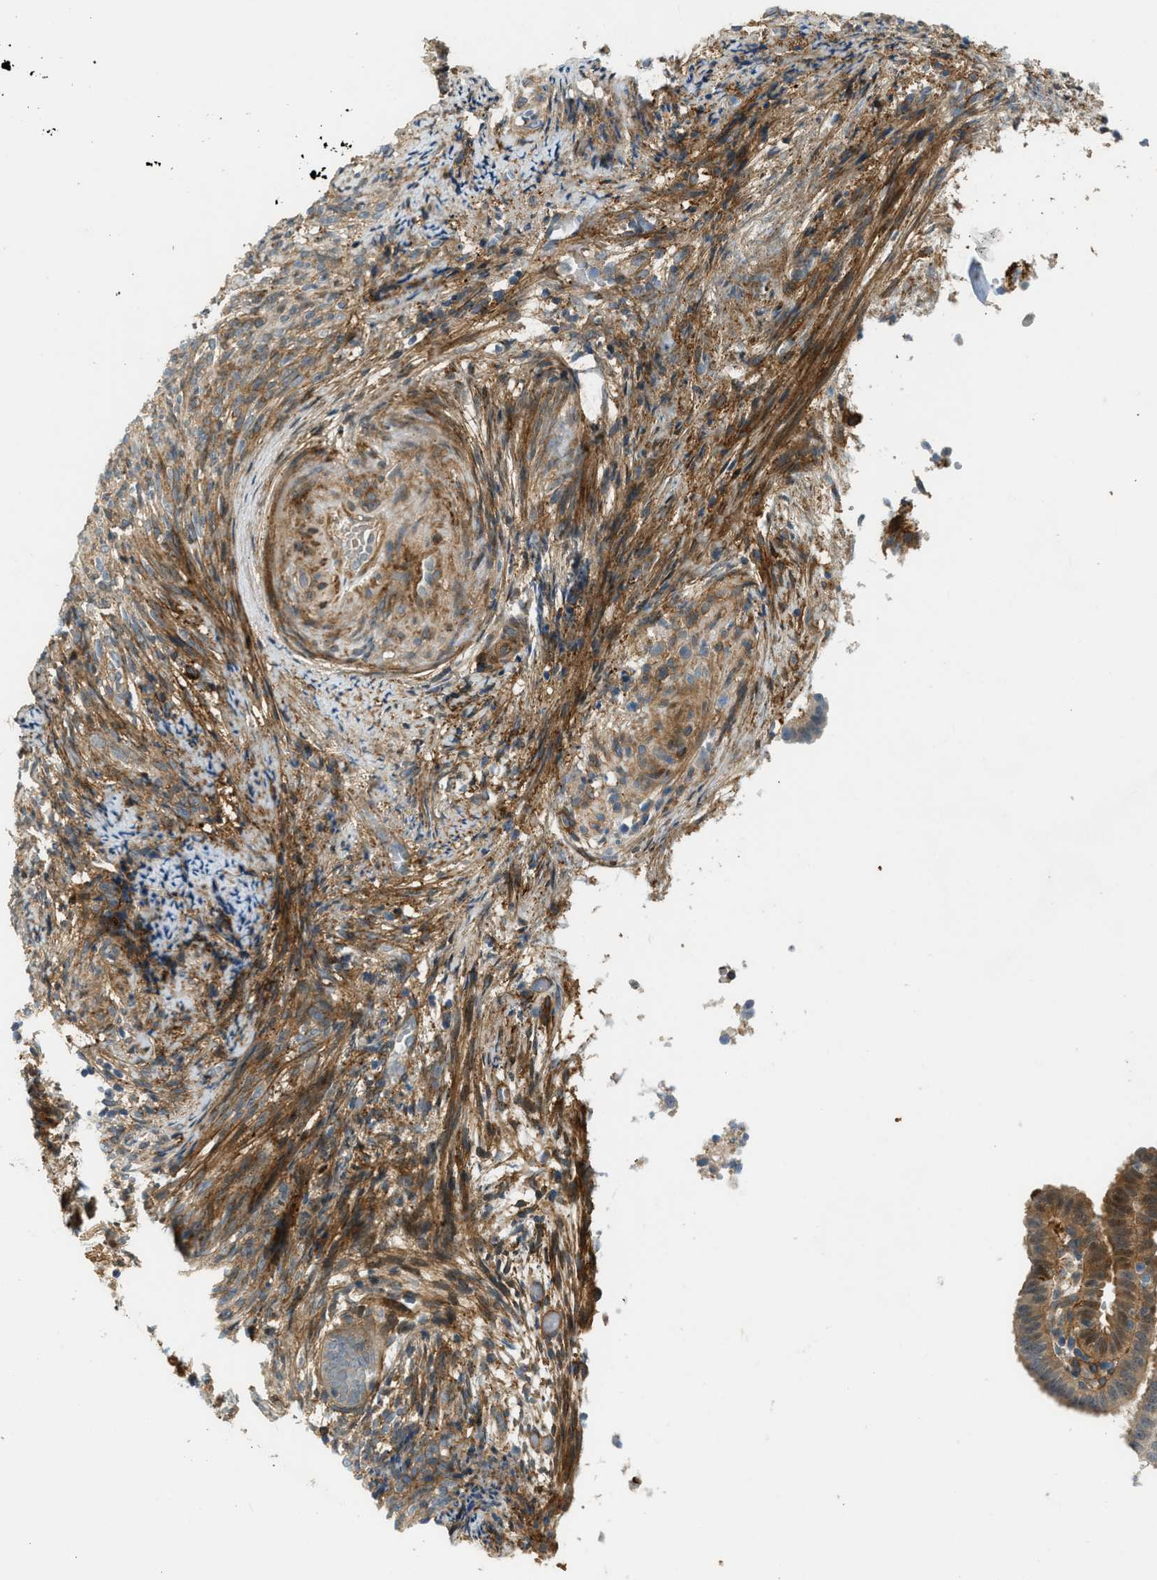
{"staining": {"intensity": "moderate", "quantity": ">75%", "location": "cytoplasmic/membranous"}, "tissue": "endometrial cancer", "cell_type": "Tumor cells", "image_type": "cancer", "snomed": [{"axis": "morphology", "description": "Adenocarcinoma, NOS"}, {"axis": "topography", "description": "Endometrium"}], "caption": "An immunohistochemistry micrograph of tumor tissue is shown. Protein staining in brown shows moderate cytoplasmic/membranous positivity in endometrial cancer (adenocarcinoma) within tumor cells.", "gene": "EDNRA", "patient": {"sex": "female", "age": 58}}